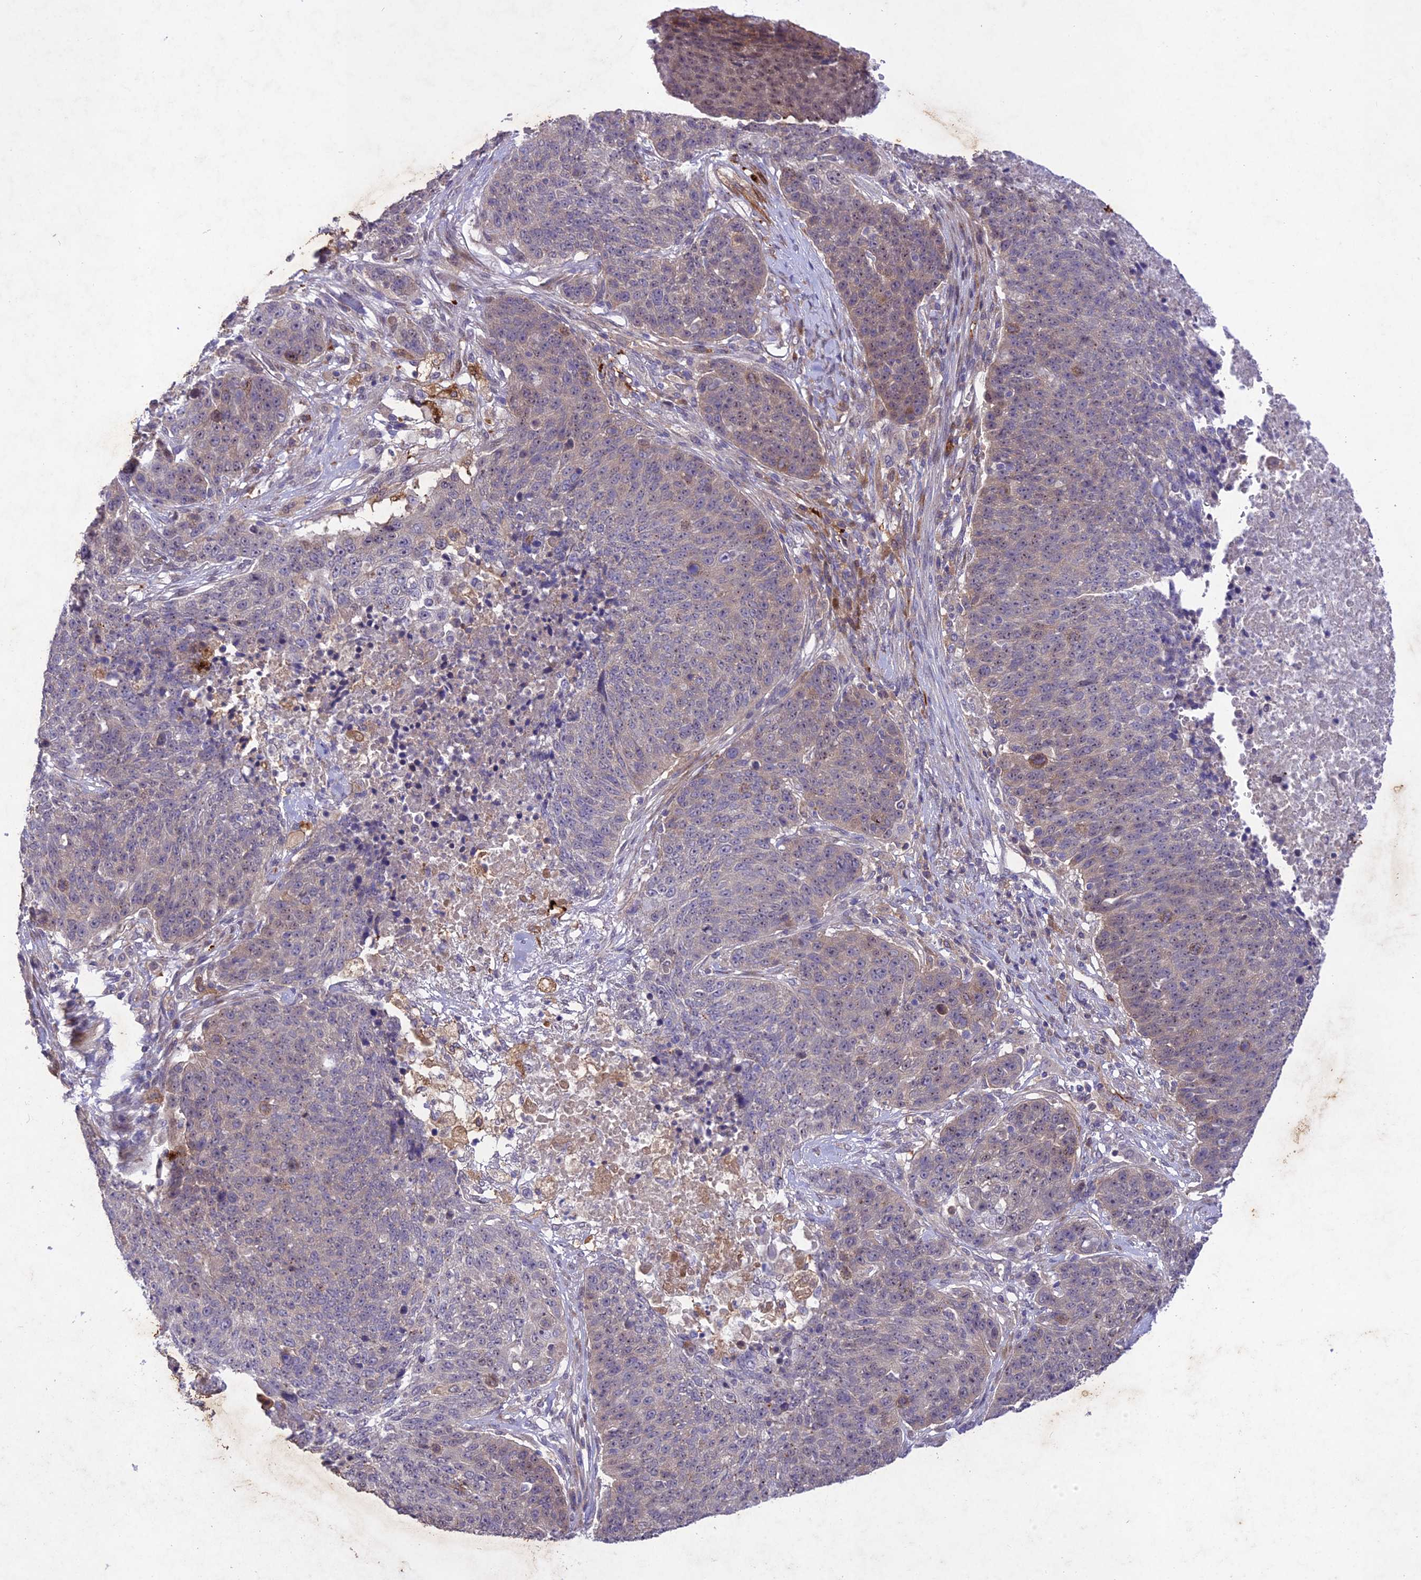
{"staining": {"intensity": "weak", "quantity": "25%-75%", "location": "cytoplasmic/membranous"}, "tissue": "lung cancer", "cell_type": "Tumor cells", "image_type": "cancer", "snomed": [{"axis": "morphology", "description": "Normal tissue, NOS"}, {"axis": "morphology", "description": "Squamous cell carcinoma, NOS"}, {"axis": "topography", "description": "Lymph node"}, {"axis": "topography", "description": "Lung"}], "caption": "Protein staining demonstrates weak cytoplasmic/membranous positivity in approximately 25%-75% of tumor cells in lung squamous cell carcinoma. The staining was performed using DAB (3,3'-diaminobenzidine), with brown indicating positive protein expression. Nuclei are stained blue with hematoxylin.", "gene": "ANKRD52", "patient": {"sex": "male", "age": 66}}